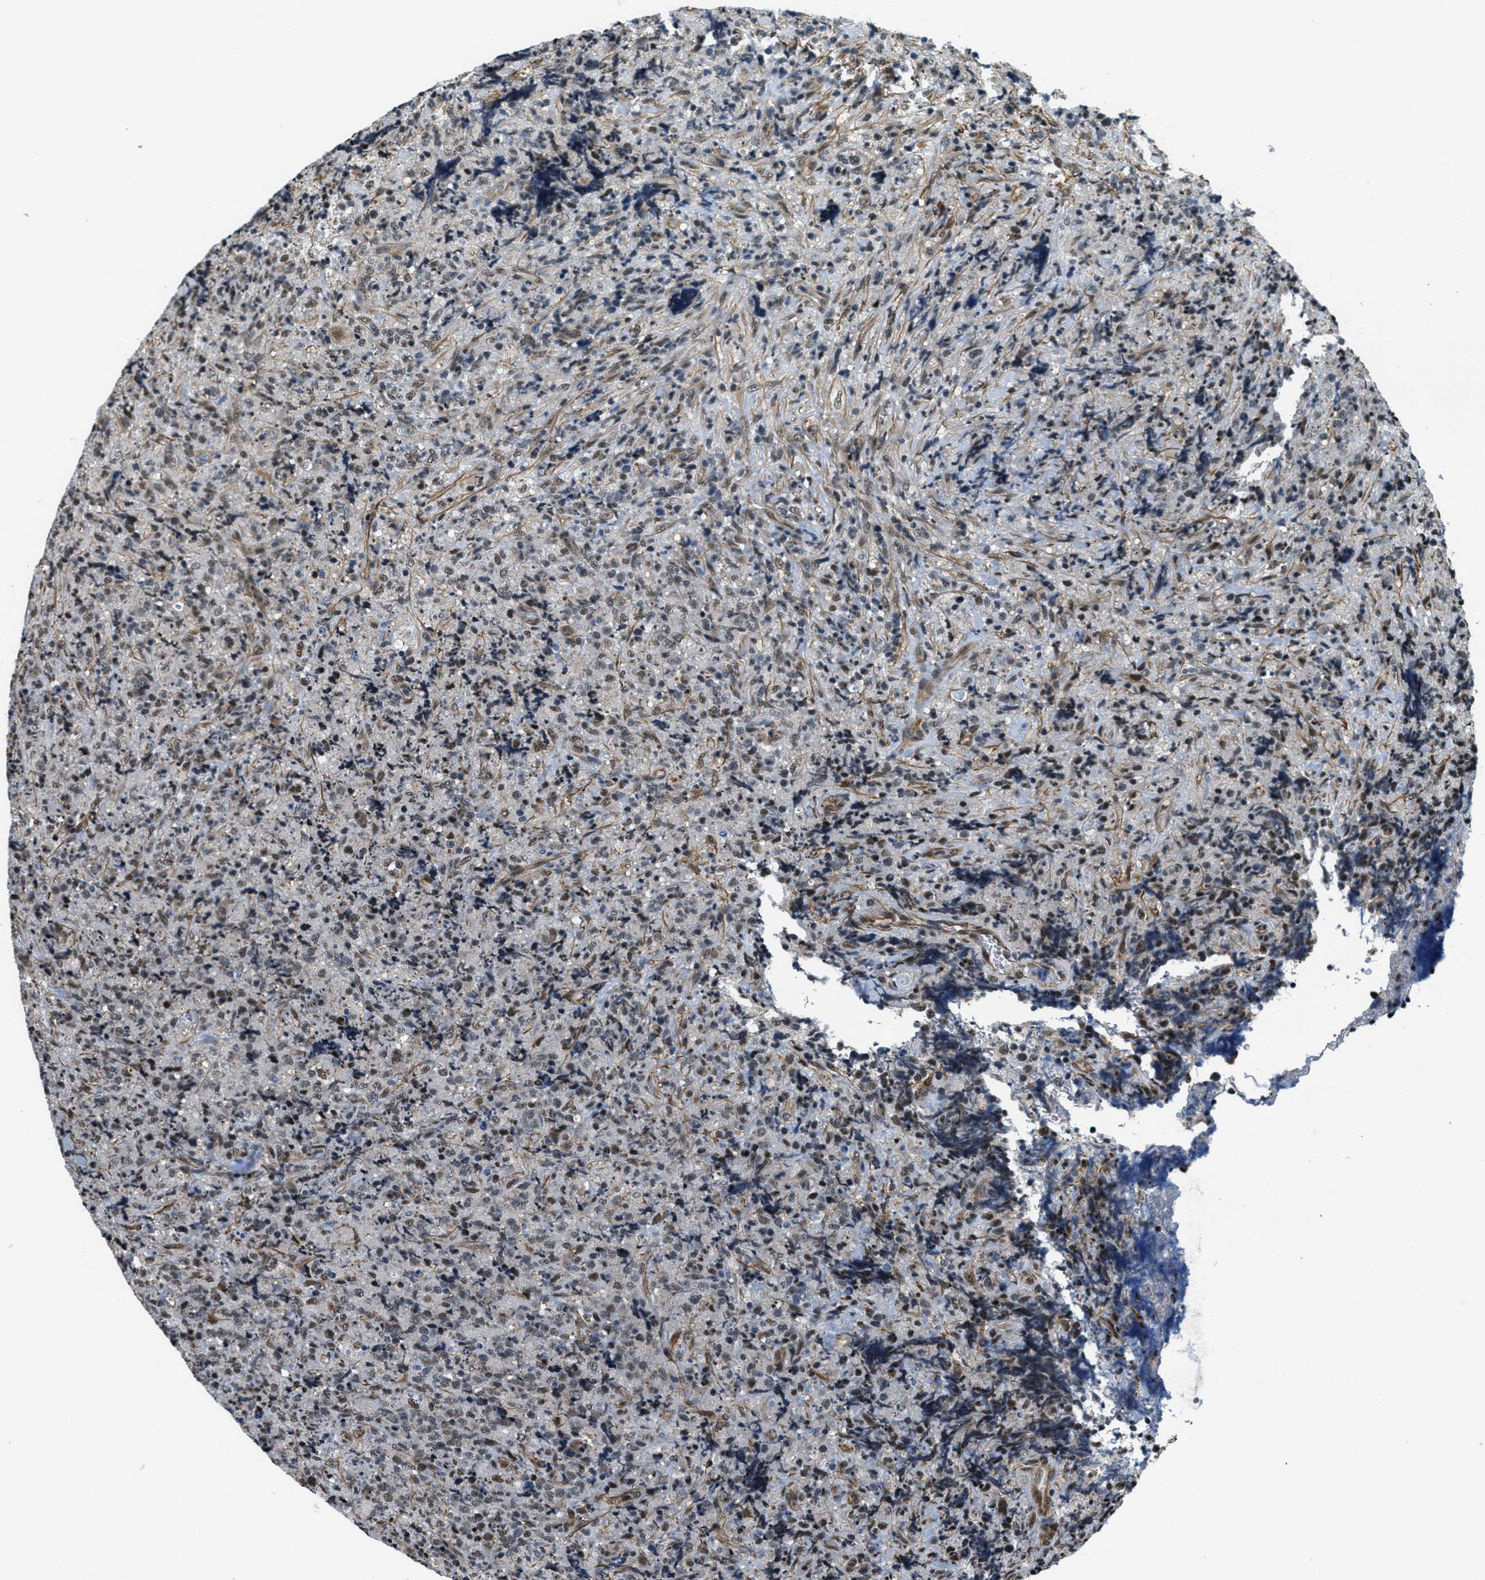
{"staining": {"intensity": "moderate", "quantity": "25%-75%", "location": "nuclear"}, "tissue": "lymphoma", "cell_type": "Tumor cells", "image_type": "cancer", "snomed": [{"axis": "morphology", "description": "Malignant lymphoma, non-Hodgkin's type, High grade"}, {"axis": "topography", "description": "Tonsil"}], "caption": "Tumor cells display medium levels of moderate nuclear positivity in about 25%-75% of cells in lymphoma.", "gene": "CFAP36", "patient": {"sex": "female", "age": 36}}